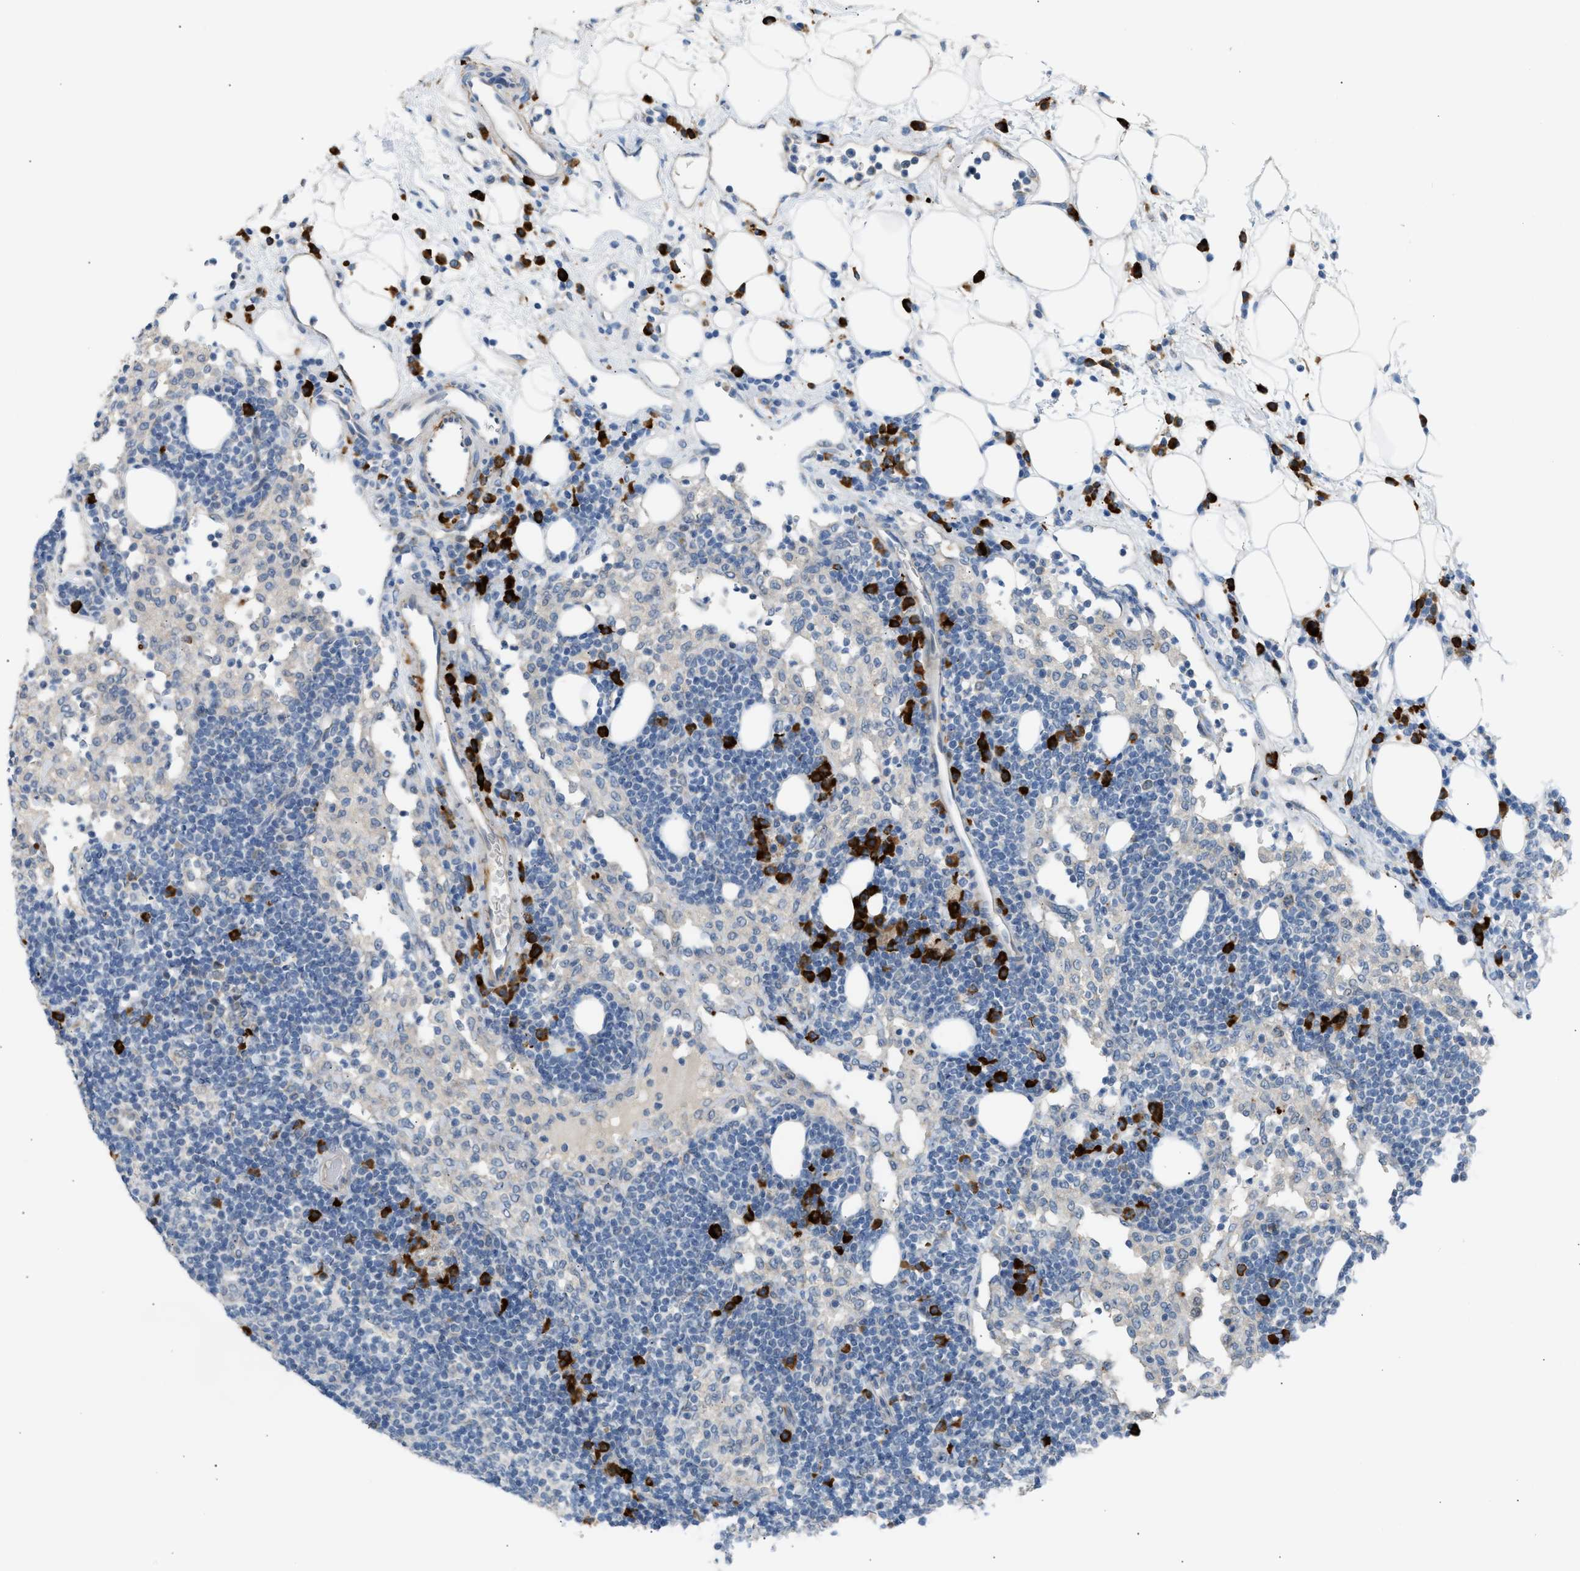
{"staining": {"intensity": "strong", "quantity": "<25%", "location": "cytoplasmic/membranous"}, "tissue": "lymph node", "cell_type": "Germinal center cells", "image_type": "normal", "snomed": [{"axis": "morphology", "description": "Normal tissue, NOS"}, {"axis": "morphology", "description": "Carcinoid, malignant, NOS"}, {"axis": "topography", "description": "Lymph node"}], "caption": "Immunohistochemistry (IHC) histopathology image of unremarkable lymph node stained for a protein (brown), which demonstrates medium levels of strong cytoplasmic/membranous expression in about <25% of germinal center cells.", "gene": "KCNC2", "patient": {"sex": "male", "age": 47}}